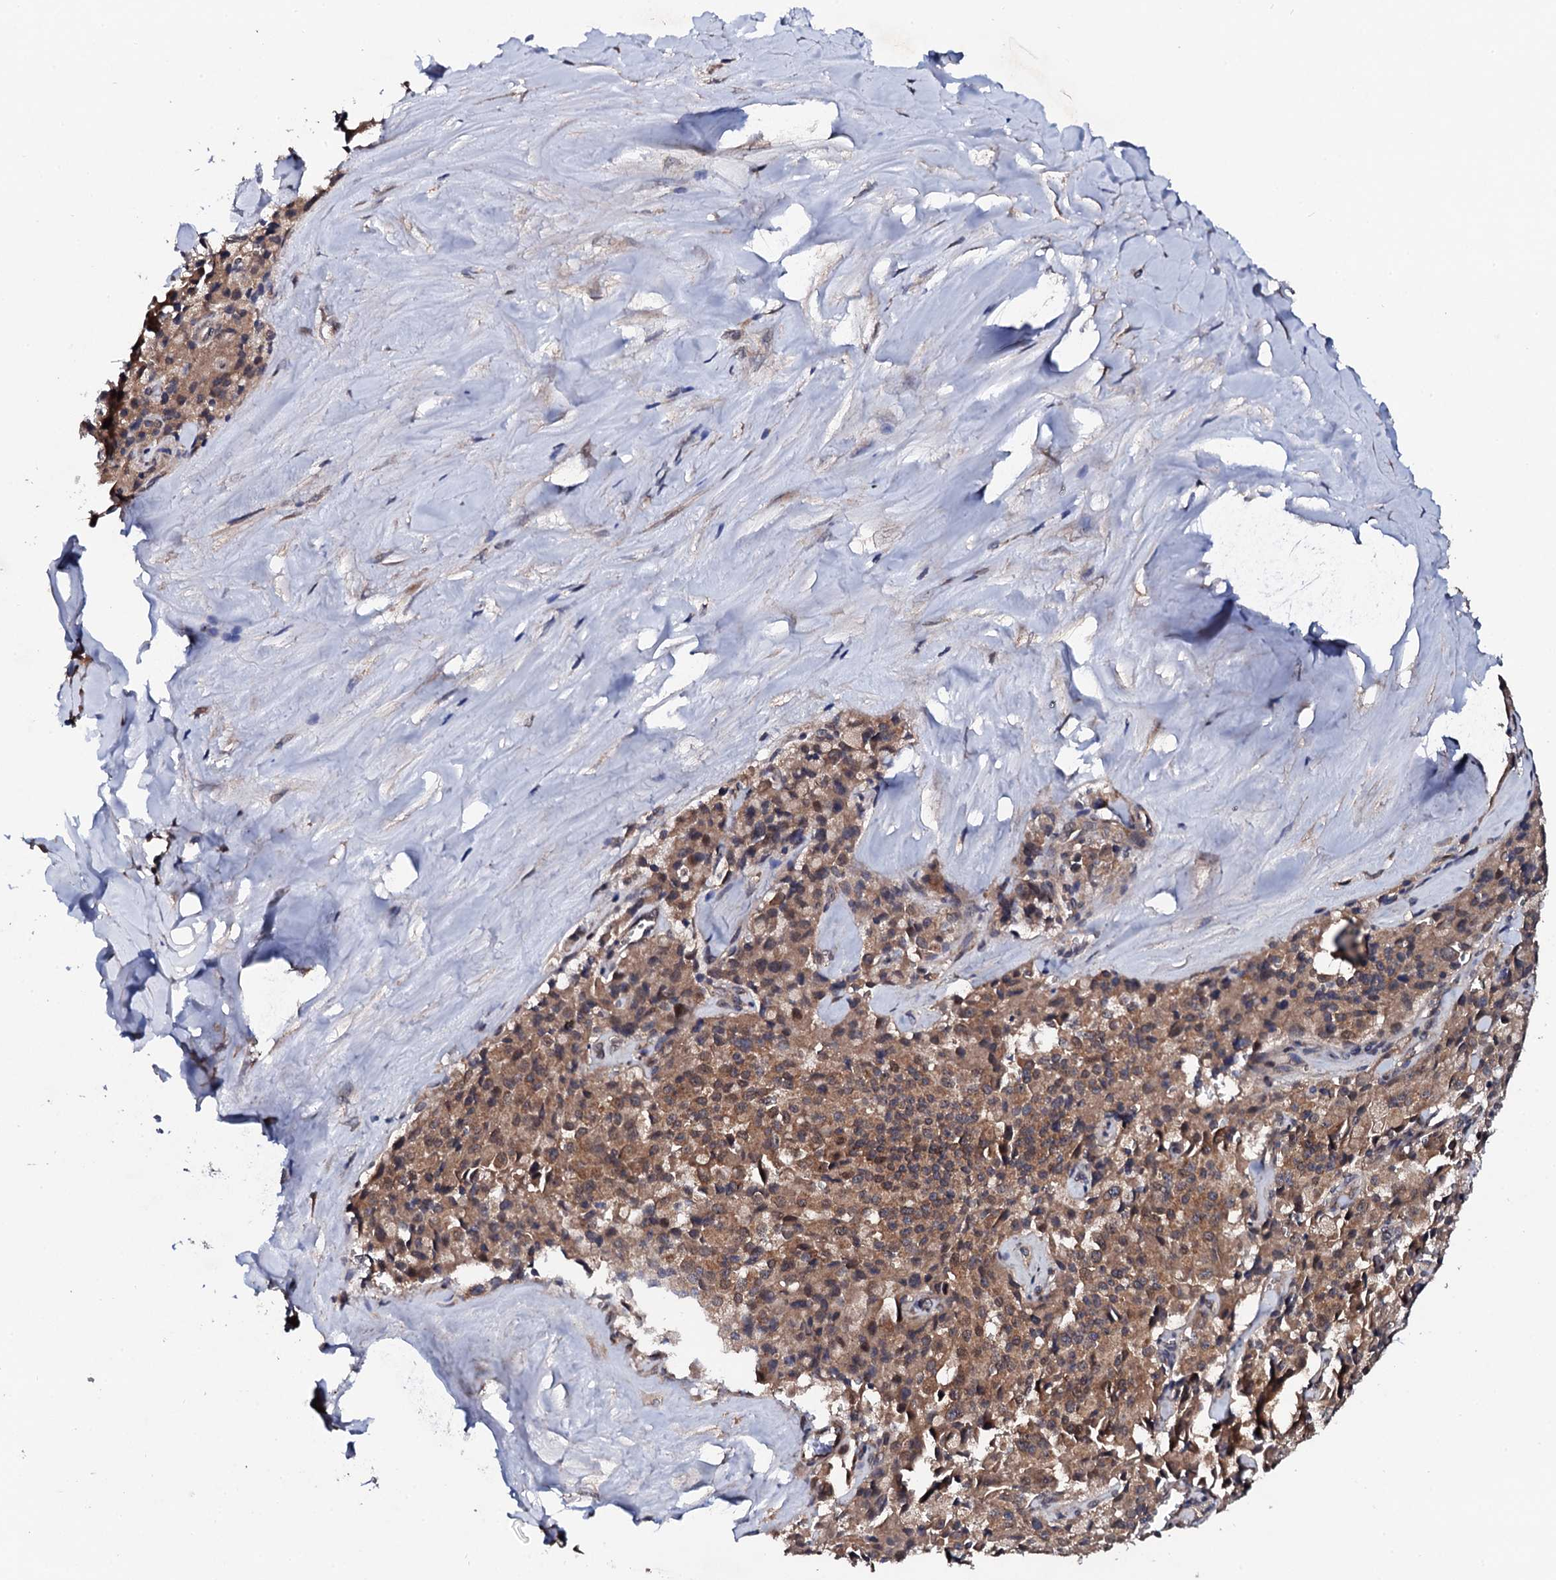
{"staining": {"intensity": "moderate", "quantity": ">75%", "location": "cytoplasmic/membranous,nuclear"}, "tissue": "pancreatic cancer", "cell_type": "Tumor cells", "image_type": "cancer", "snomed": [{"axis": "morphology", "description": "Adenocarcinoma, NOS"}, {"axis": "topography", "description": "Pancreas"}], "caption": "Adenocarcinoma (pancreatic) tissue exhibits moderate cytoplasmic/membranous and nuclear staining in approximately >75% of tumor cells, visualized by immunohistochemistry.", "gene": "IP6K1", "patient": {"sex": "male", "age": 65}}